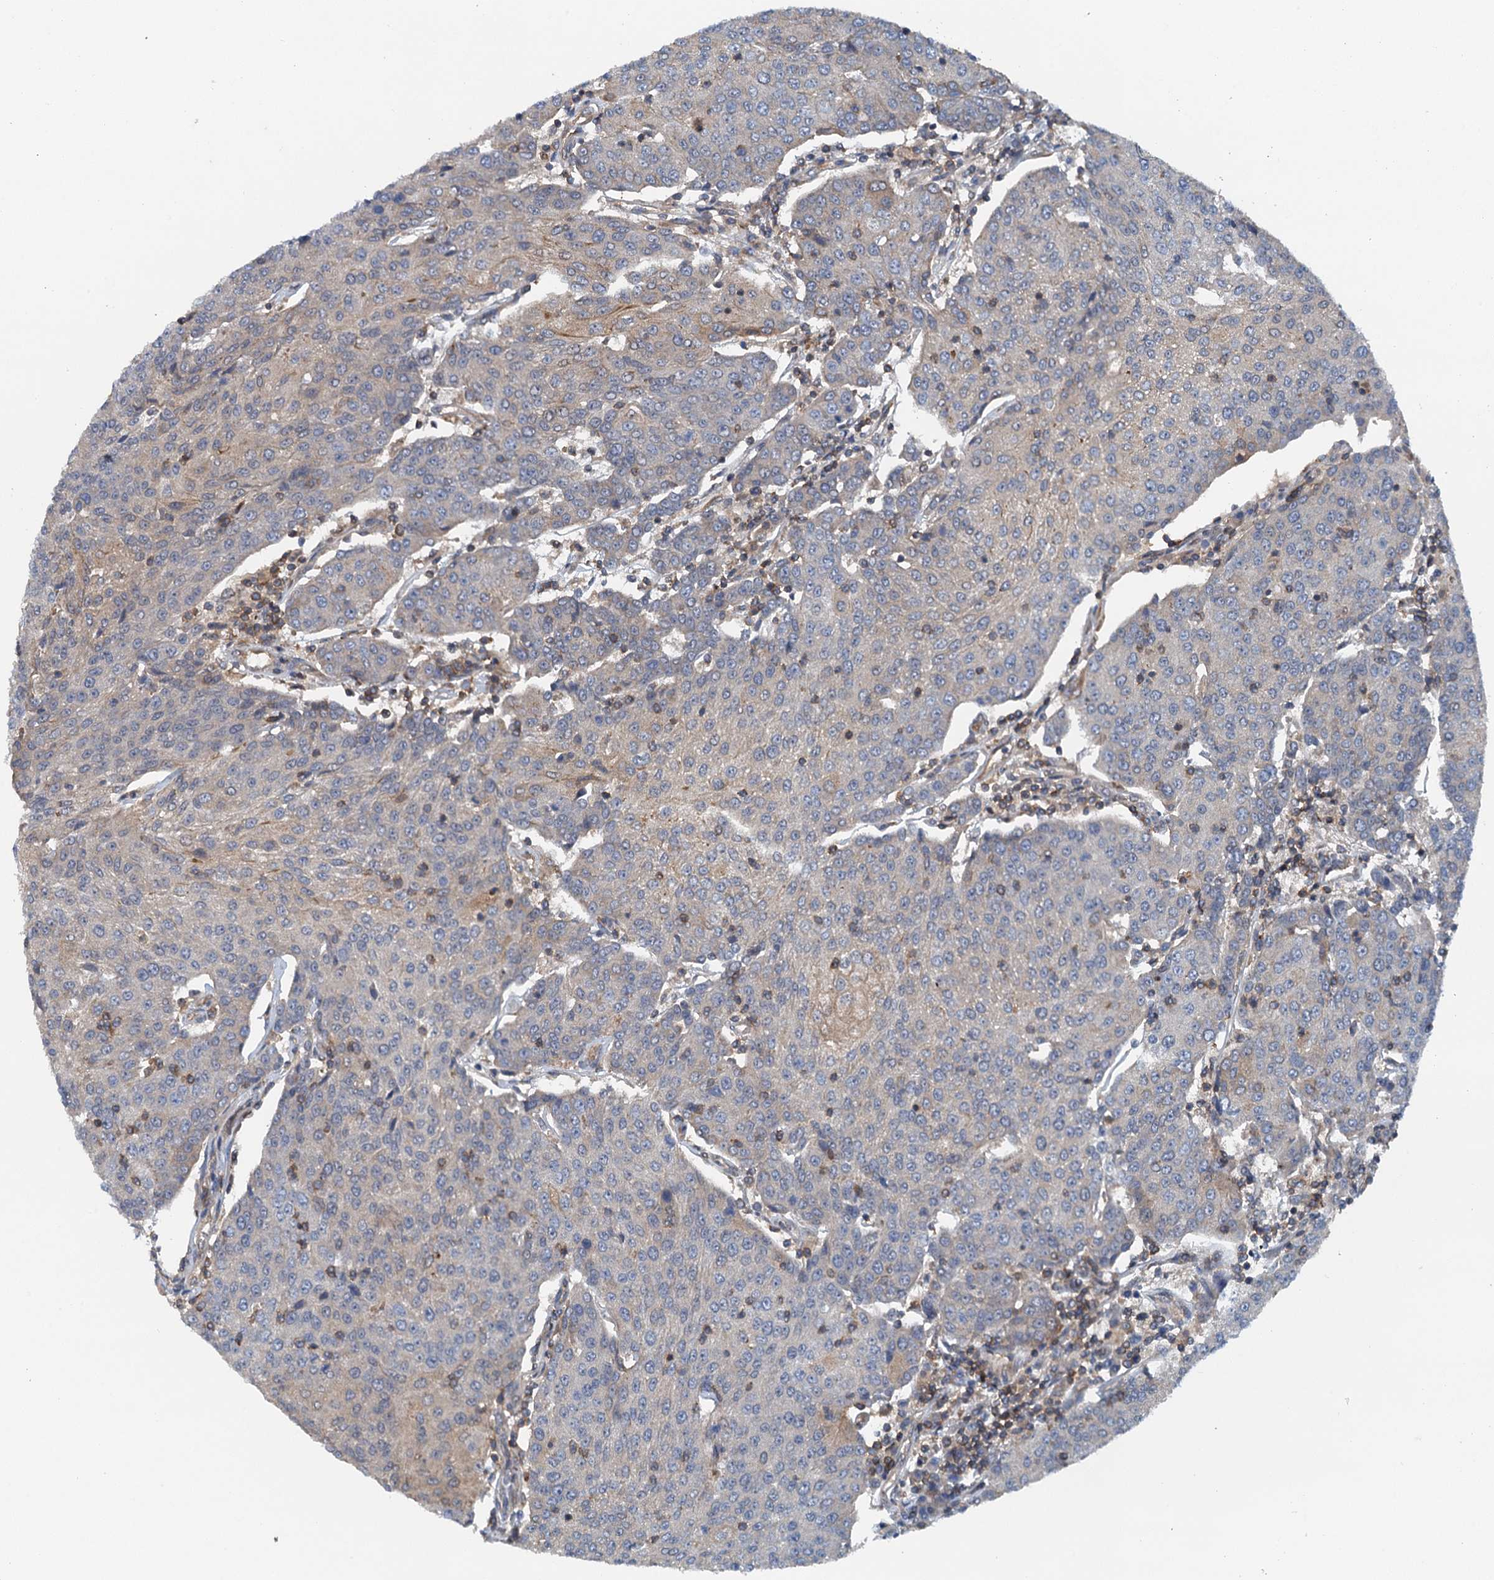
{"staining": {"intensity": "weak", "quantity": "<25%", "location": "cytoplasmic/membranous"}, "tissue": "urothelial cancer", "cell_type": "Tumor cells", "image_type": "cancer", "snomed": [{"axis": "morphology", "description": "Urothelial carcinoma, High grade"}, {"axis": "topography", "description": "Urinary bladder"}], "caption": "Tumor cells are negative for brown protein staining in urothelial carcinoma (high-grade).", "gene": "ROGDI", "patient": {"sex": "female", "age": 85}}